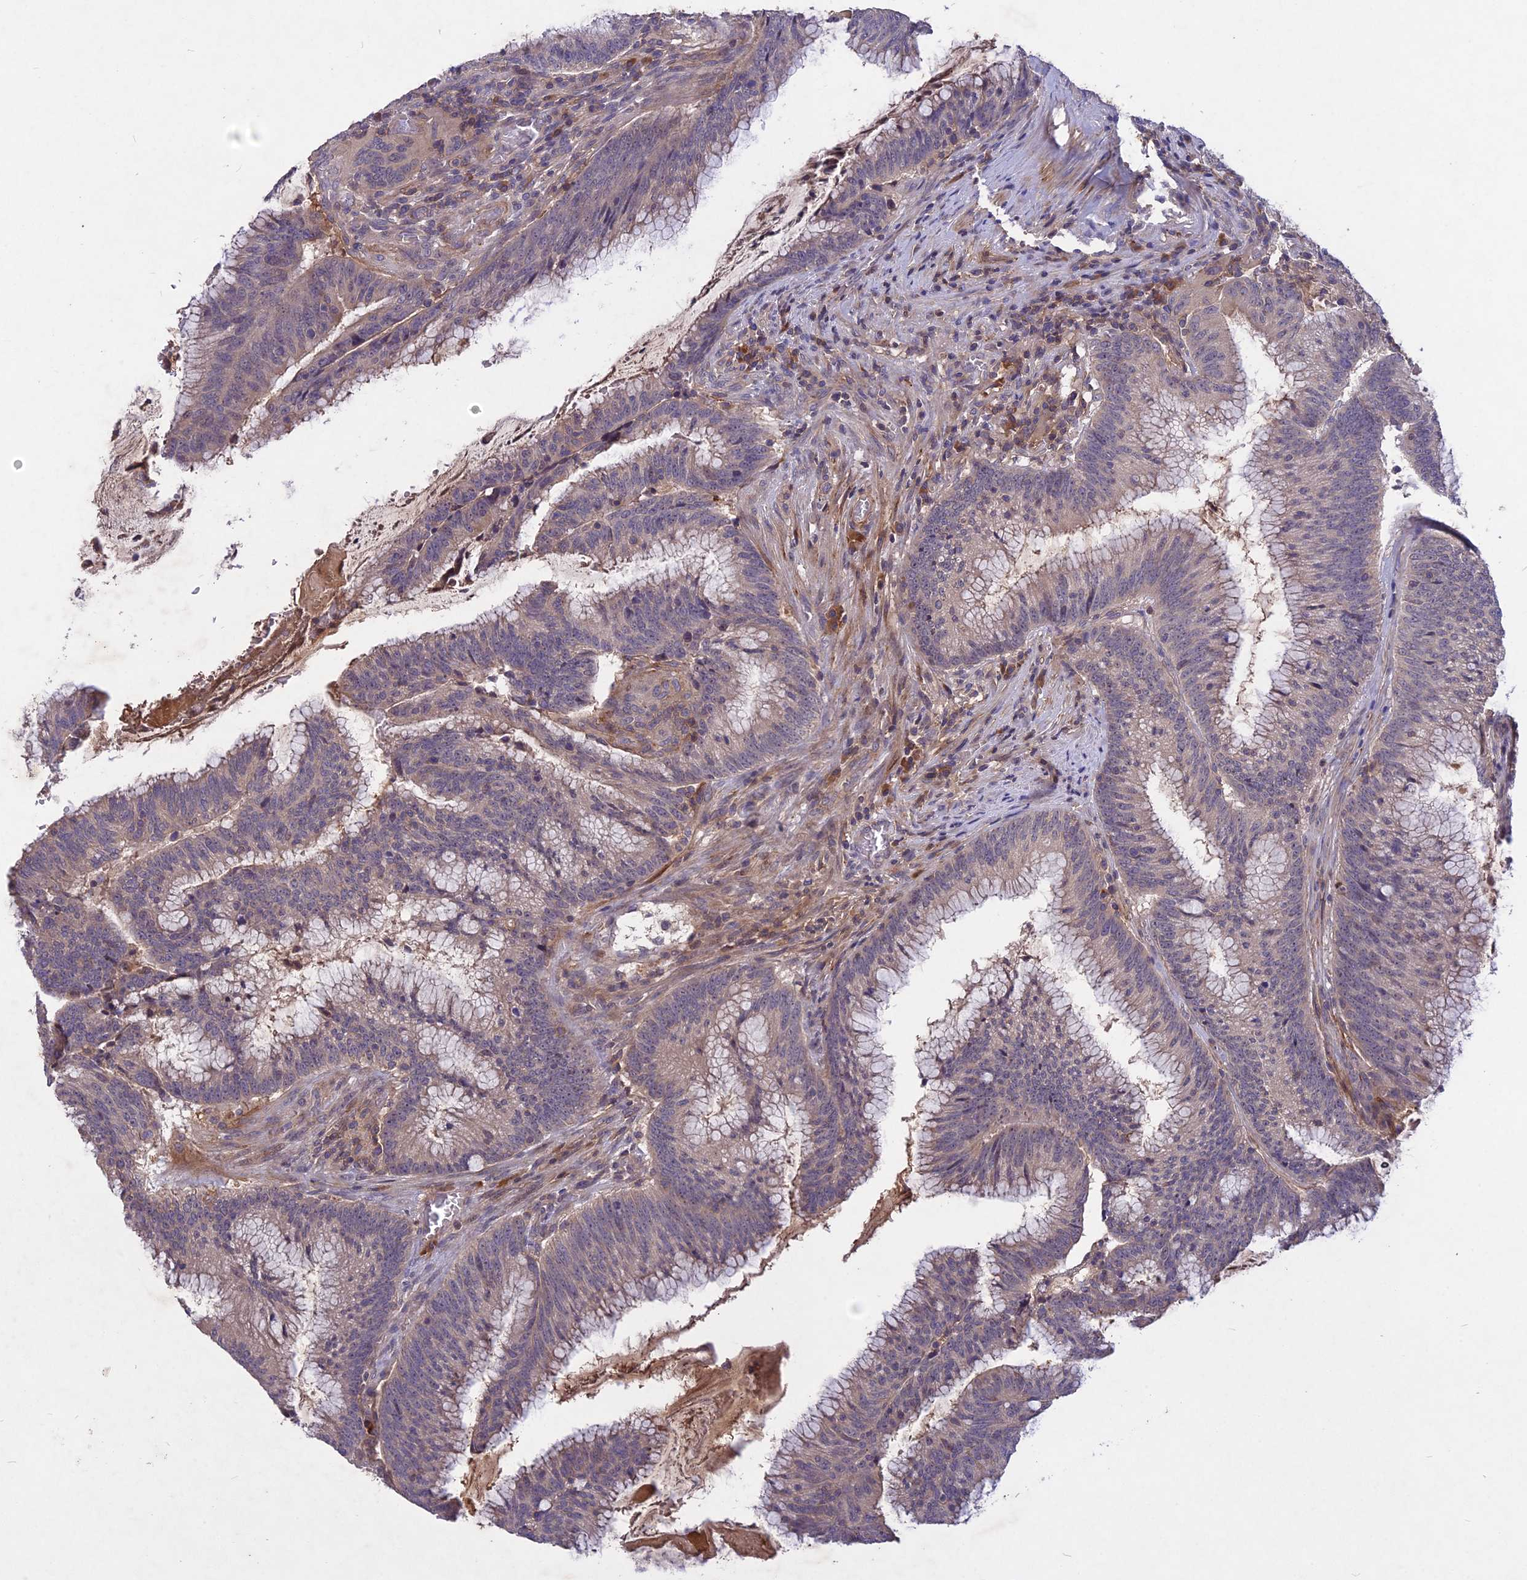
{"staining": {"intensity": "weak", "quantity": "<25%", "location": "cytoplasmic/membranous"}, "tissue": "colorectal cancer", "cell_type": "Tumor cells", "image_type": "cancer", "snomed": [{"axis": "morphology", "description": "Adenocarcinoma, NOS"}, {"axis": "topography", "description": "Rectum"}], "caption": "Human colorectal cancer stained for a protein using immunohistochemistry demonstrates no staining in tumor cells.", "gene": "ADO", "patient": {"sex": "female", "age": 77}}